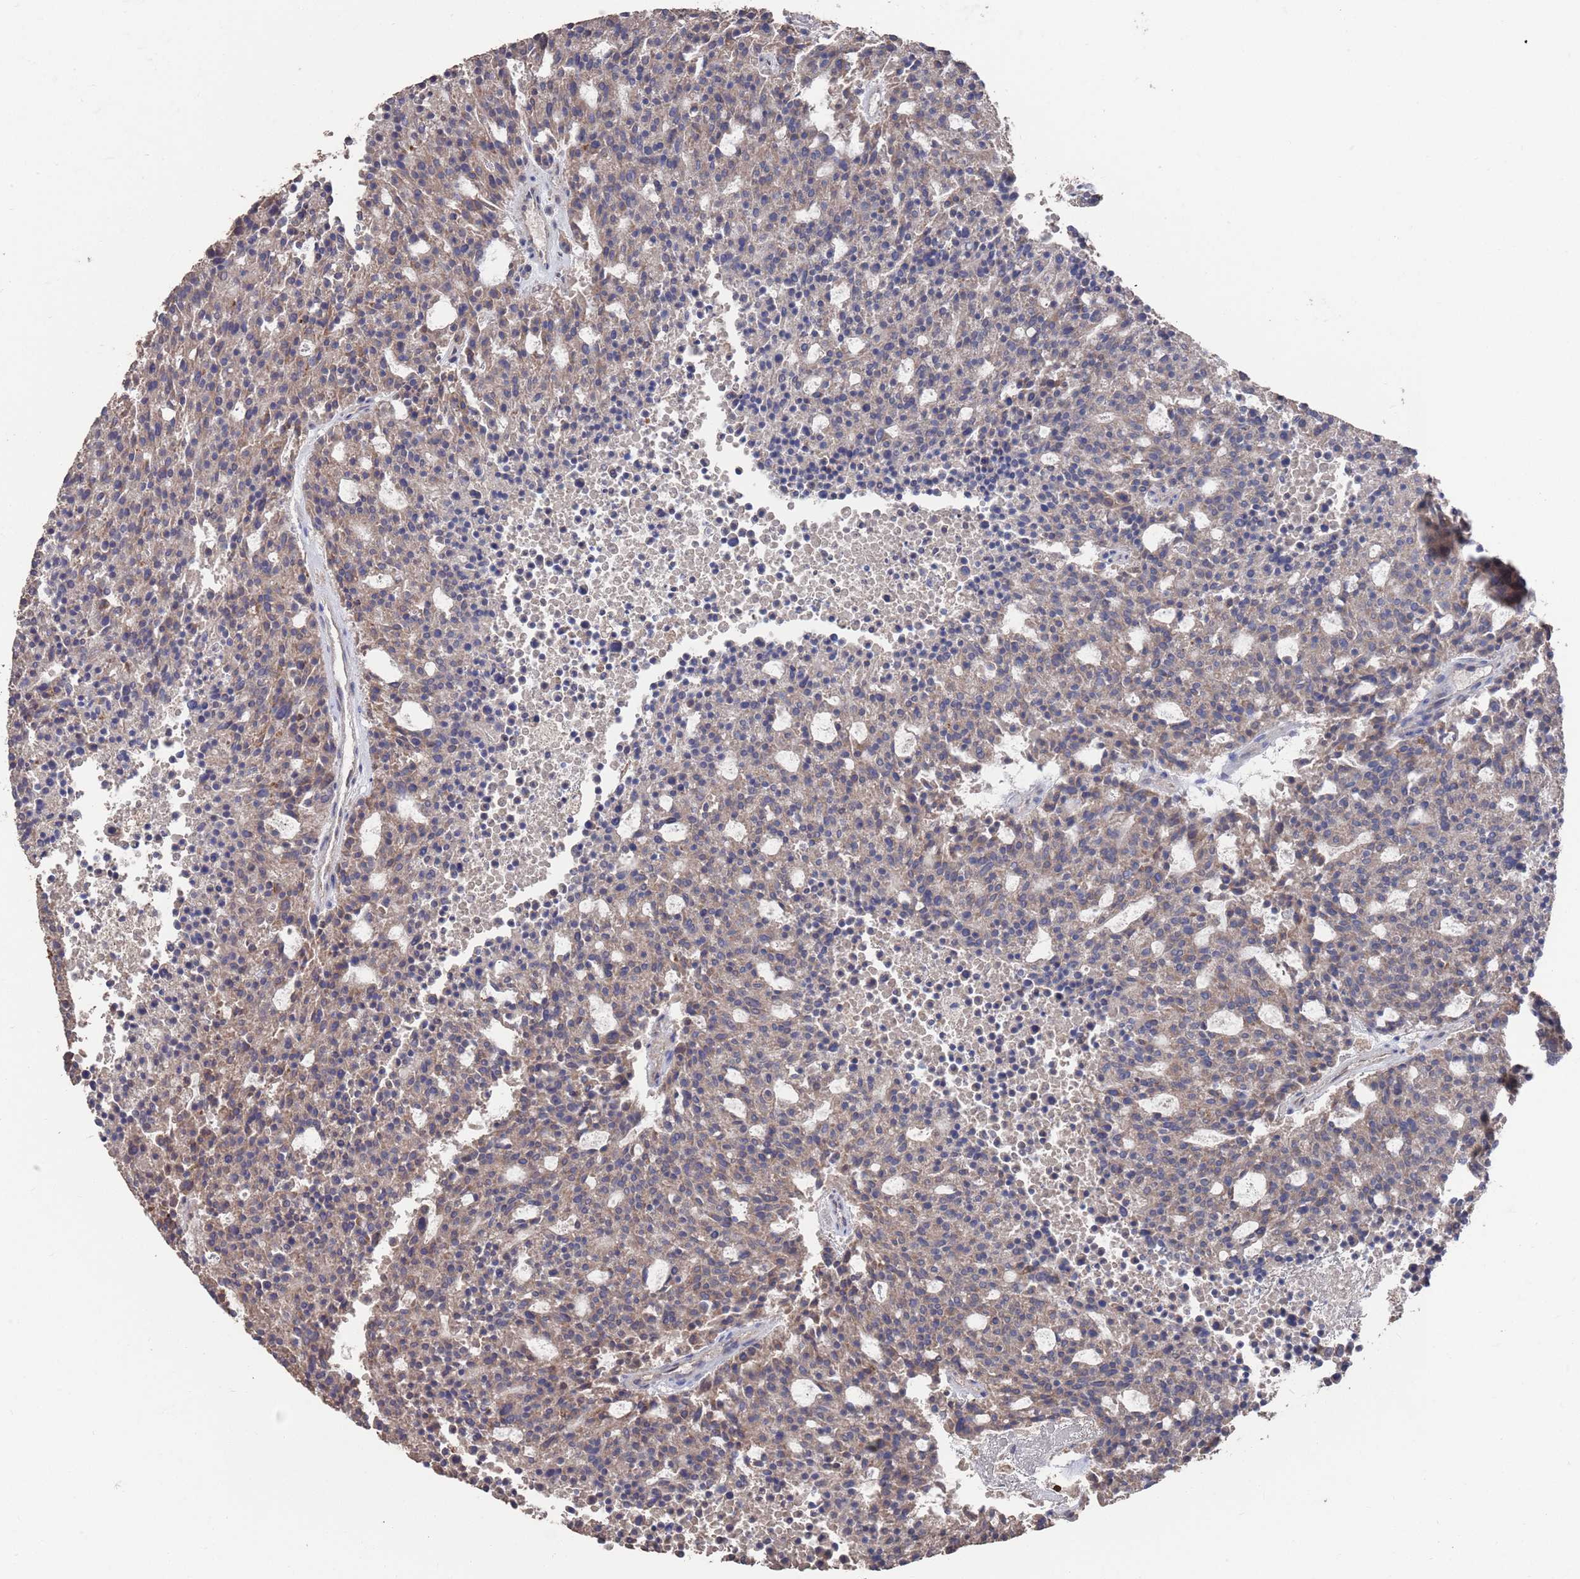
{"staining": {"intensity": "weak", "quantity": ">75%", "location": "cytoplasmic/membranous"}, "tissue": "carcinoid", "cell_type": "Tumor cells", "image_type": "cancer", "snomed": [{"axis": "morphology", "description": "Carcinoid, malignant, NOS"}, {"axis": "topography", "description": "Pancreas"}], "caption": "High-magnification brightfield microscopy of carcinoid (malignant) stained with DAB (brown) and counterstained with hematoxylin (blue). tumor cells exhibit weak cytoplasmic/membranous expression is seen in about>75% of cells.", "gene": "BTBD18", "patient": {"sex": "female", "age": 54}}